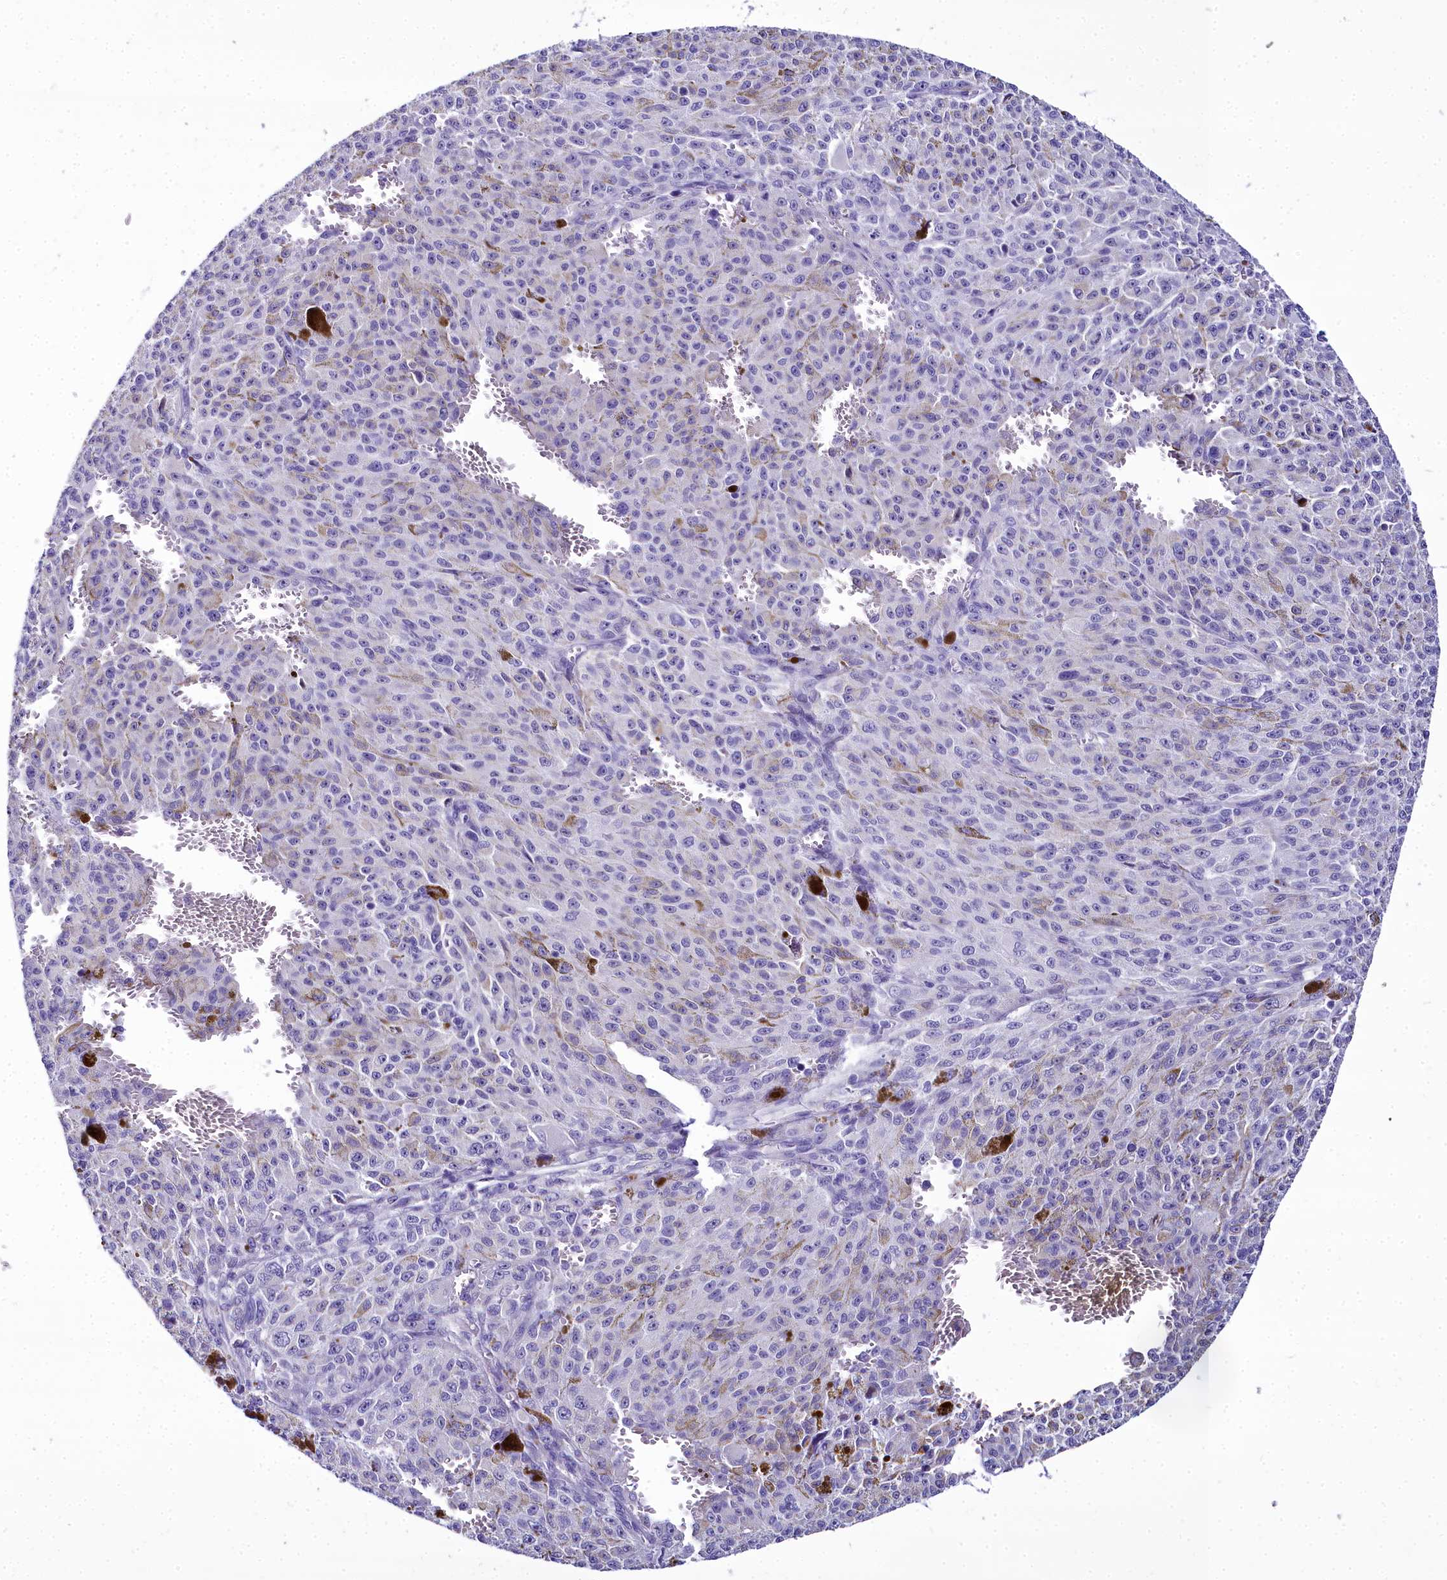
{"staining": {"intensity": "negative", "quantity": "none", "location": "none"}, "tissue": "melanoma", "cell_type": "Tumor cells", "image_type": "cancer", "snomed": [{"axis": "morphology", "description": "Malignant melanoma, NOS"}, {"axis": "topography", "description": "Skin"}], "caption": "Micrograph shows no protein expression in tumor cells of melanoma tissue.", "gene": "TIMM22", "patient": {"sex": "female", "age": 52}}